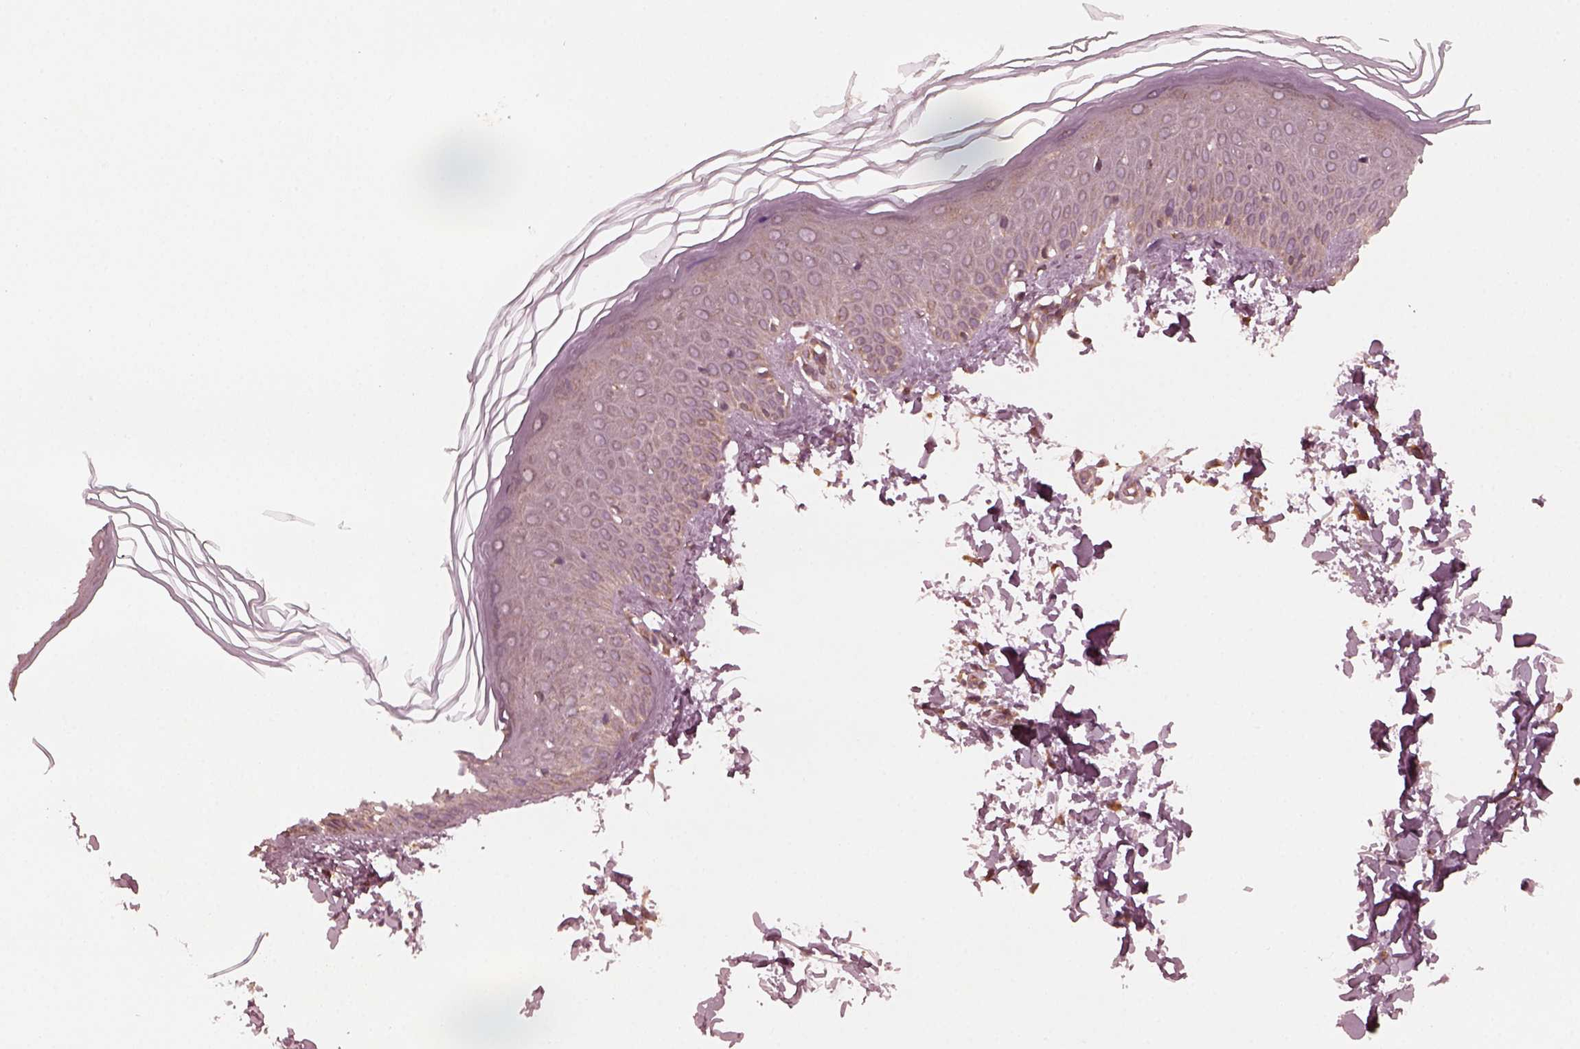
{"staining": {"intensity": "negative", "quantity": "none", "location": "none"}, "tissue": "skin", "cell_type": "Fibroblasts", "image_type": "normal", "snomed": [{"axis": "morphology", "description": "Normal tissue, NOS"}, {"axis": "topography", "description": "Skin"}], "caption": "Fibroblasts are negative for protein expression in benign human skin. The staining was performed using DAB to visualize the protein expression in brown, while the nuclei were stained in blue with hematoxylin (Magnification: 20x).", "gene": "FAF2", "patient": {"sex": "female", "age": 62}}